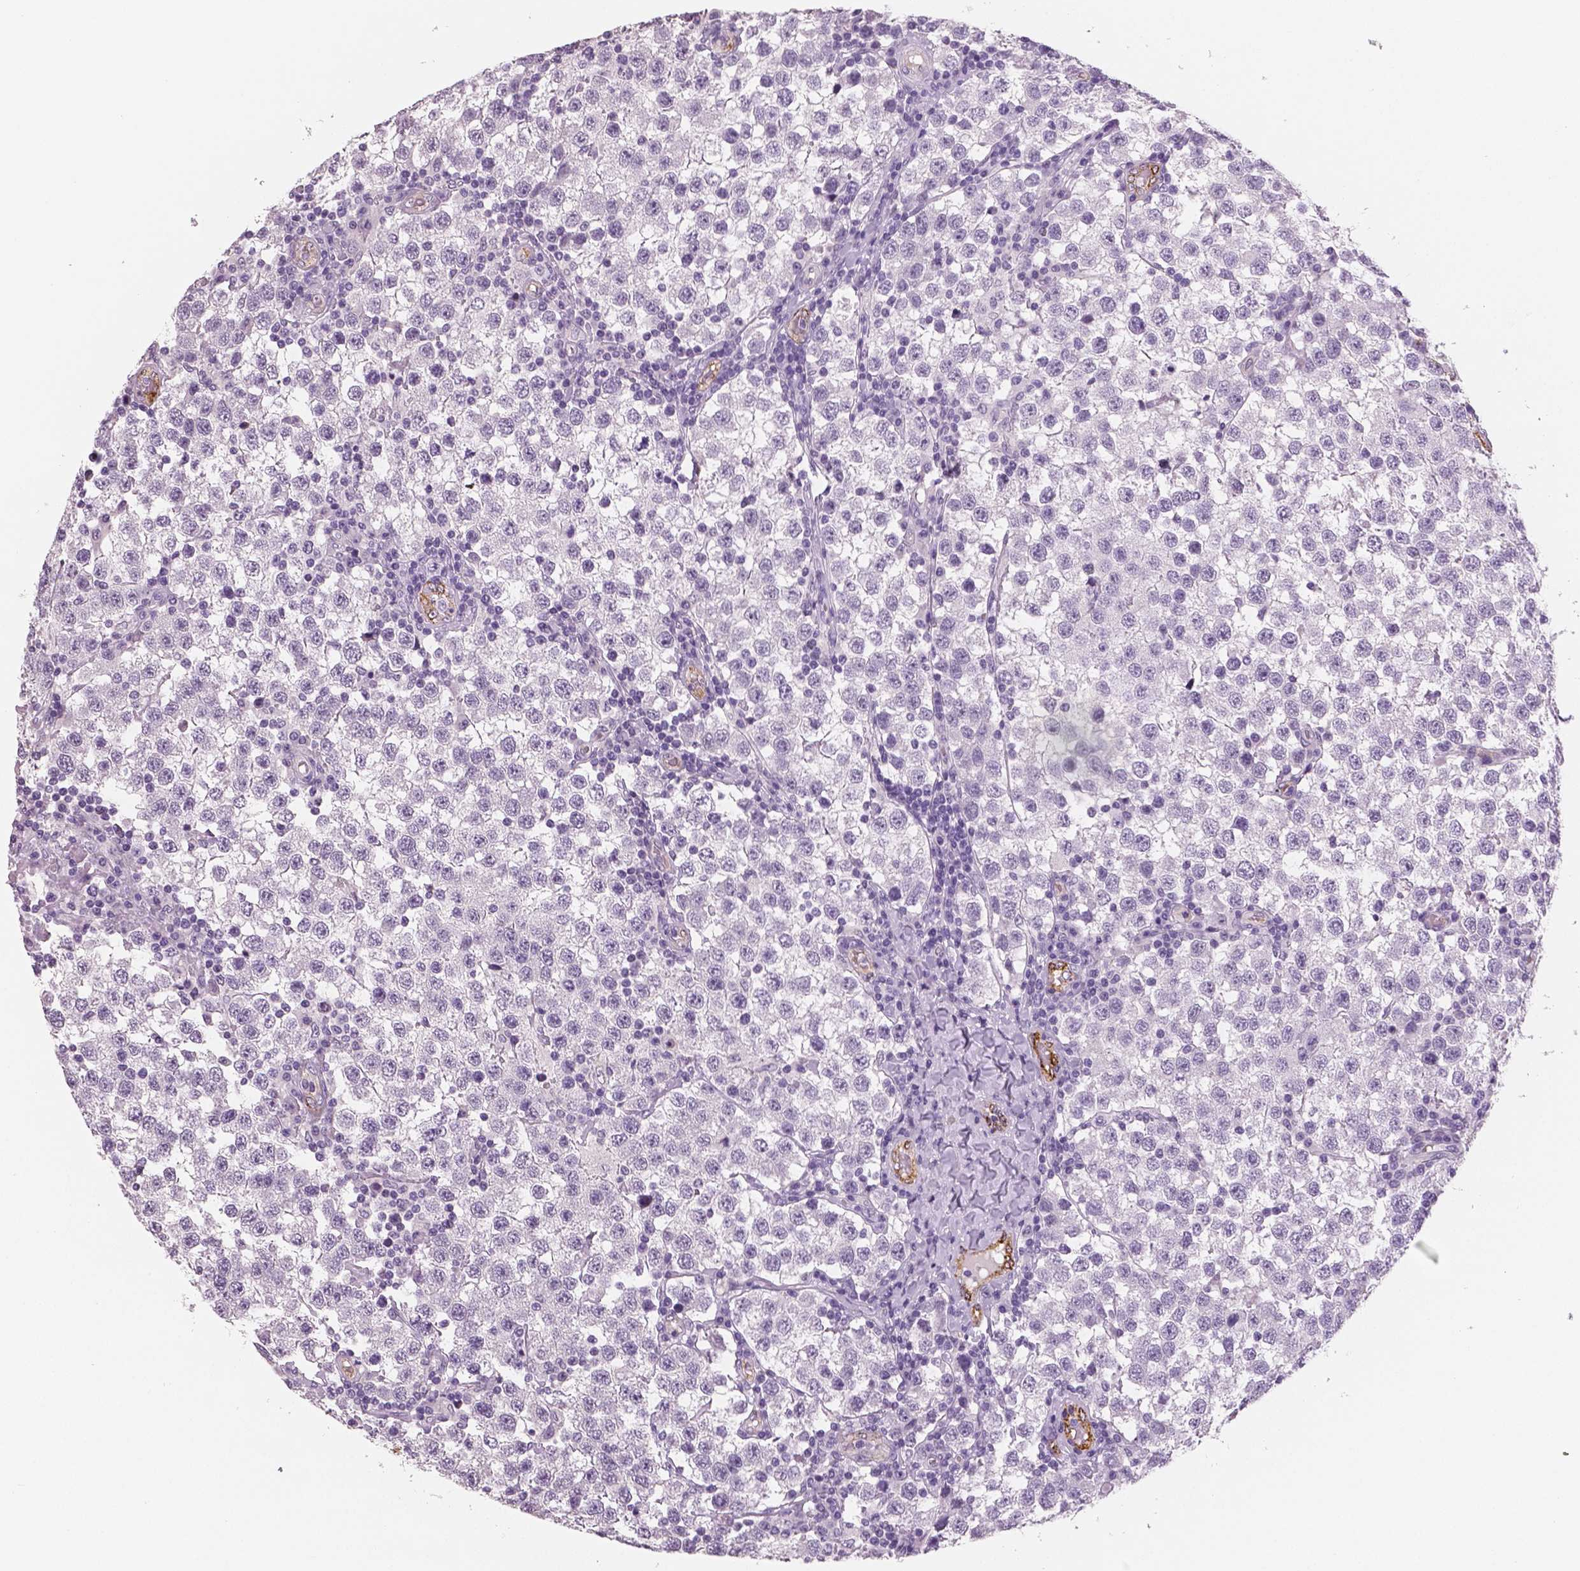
{"staining": {"intensity": "negative", "quantity": "none", "location": "none"}, "tissue": "testis cancer", "cell_type": "Tumor cells", "image_type": "cancer", "snomed": [{"axis": "morphology", "description": "Seminoma, NOS"}, {"axis": "topography", "description": "Testis"}], "caption": "Immunohistochemistry of seminoma (testis) shows no positivity in tumor cells. The staining is performed using DAB brown chromogen with nuclei counter-stained in using hematoxylin.", "gene": "TSPAN7", "patient": {"sex": "male", "age": 34}}